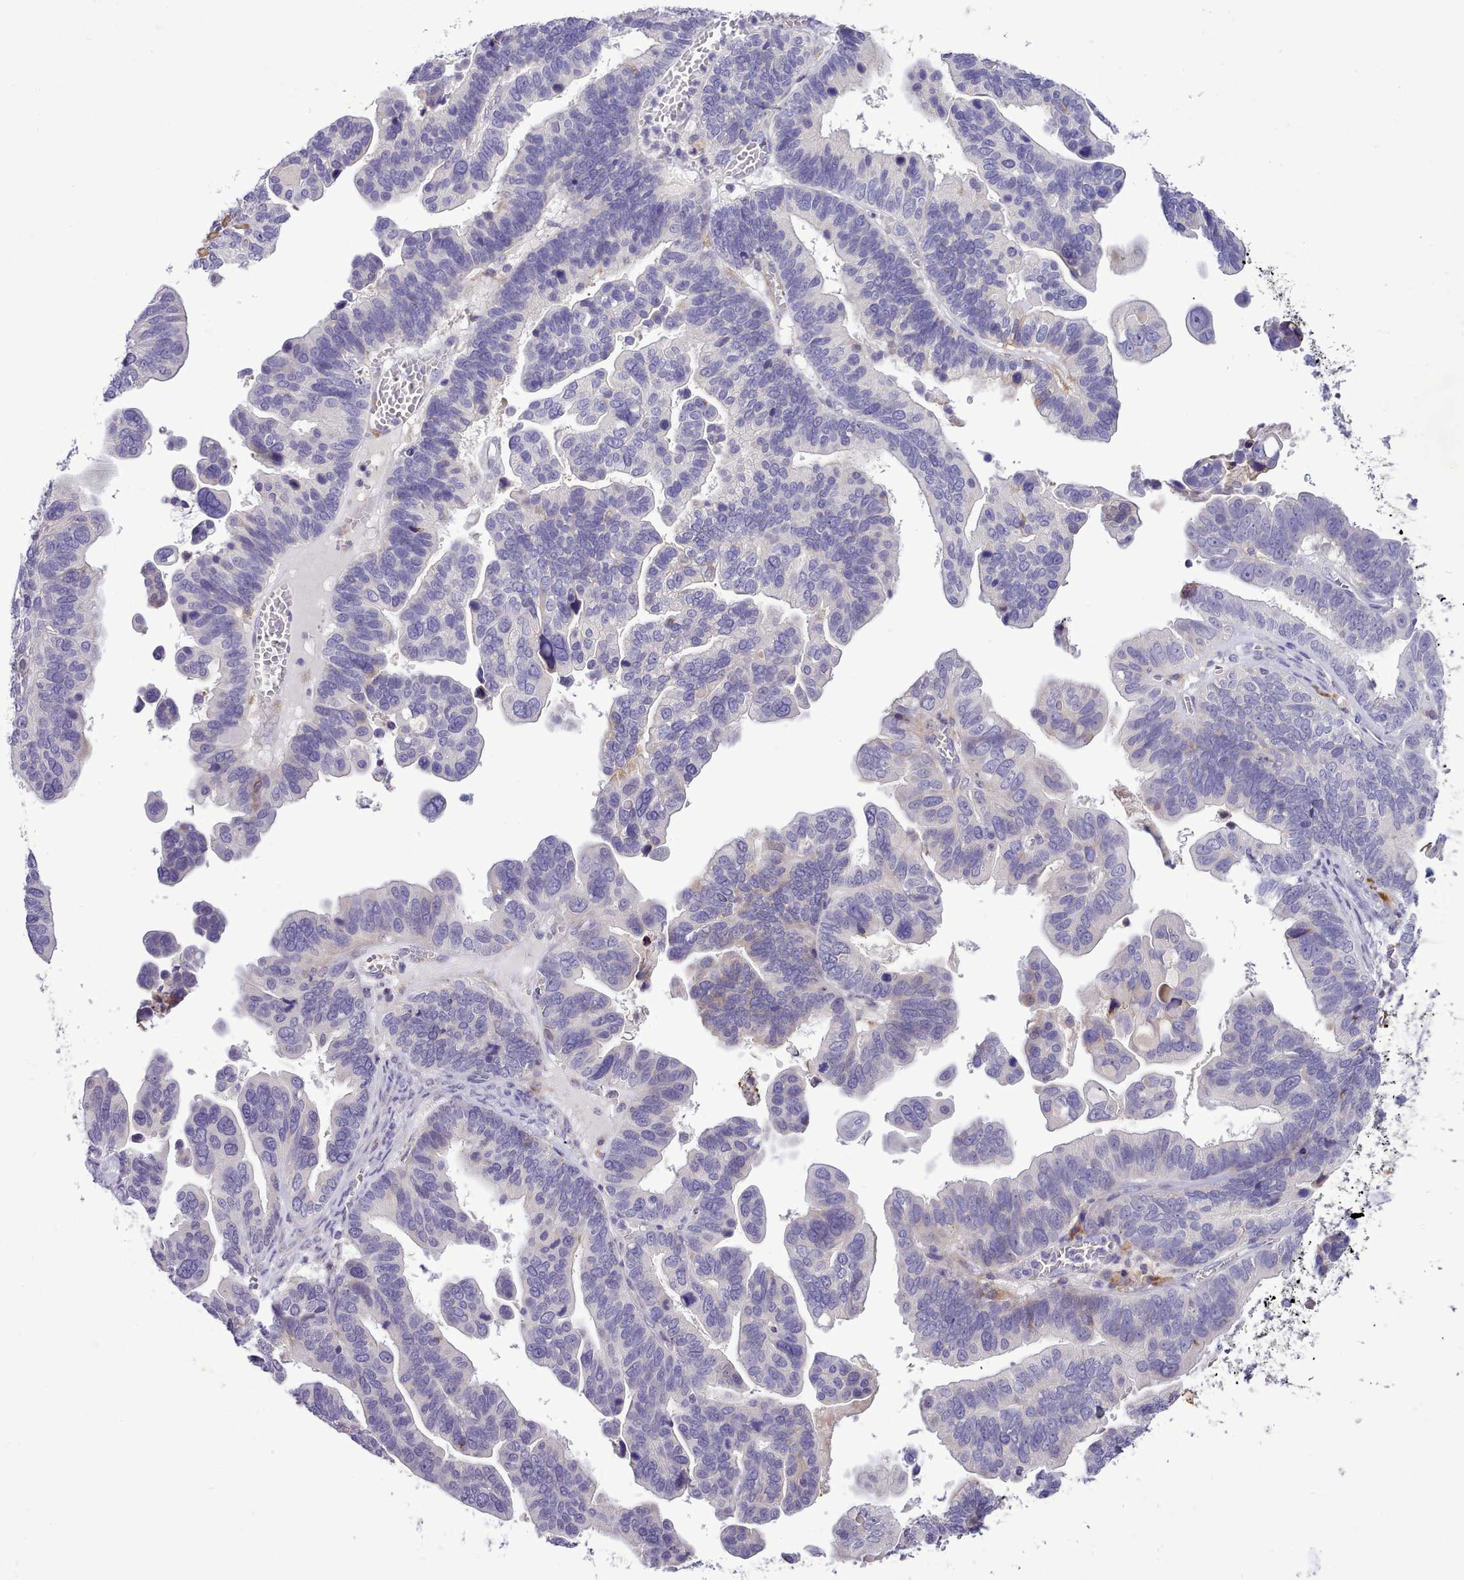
{"staining": {"intensity": "negative", "quantity": "none", "location": "none"}, "tissue": "ovarian cancer", "cell_type": "Tumor cells", "image_type": "cancer", "snomed": [{"axis": "morphology", "description": "Cystadenocarcinoma, serous, NOS"}, {"axis": "topography", "description": "Ovary"}], "caption": "Tumor cells show no significant positivity in ovarian cancer.", "gene": "FAM83E", "patient": {"sex": "female", "age": 56}}